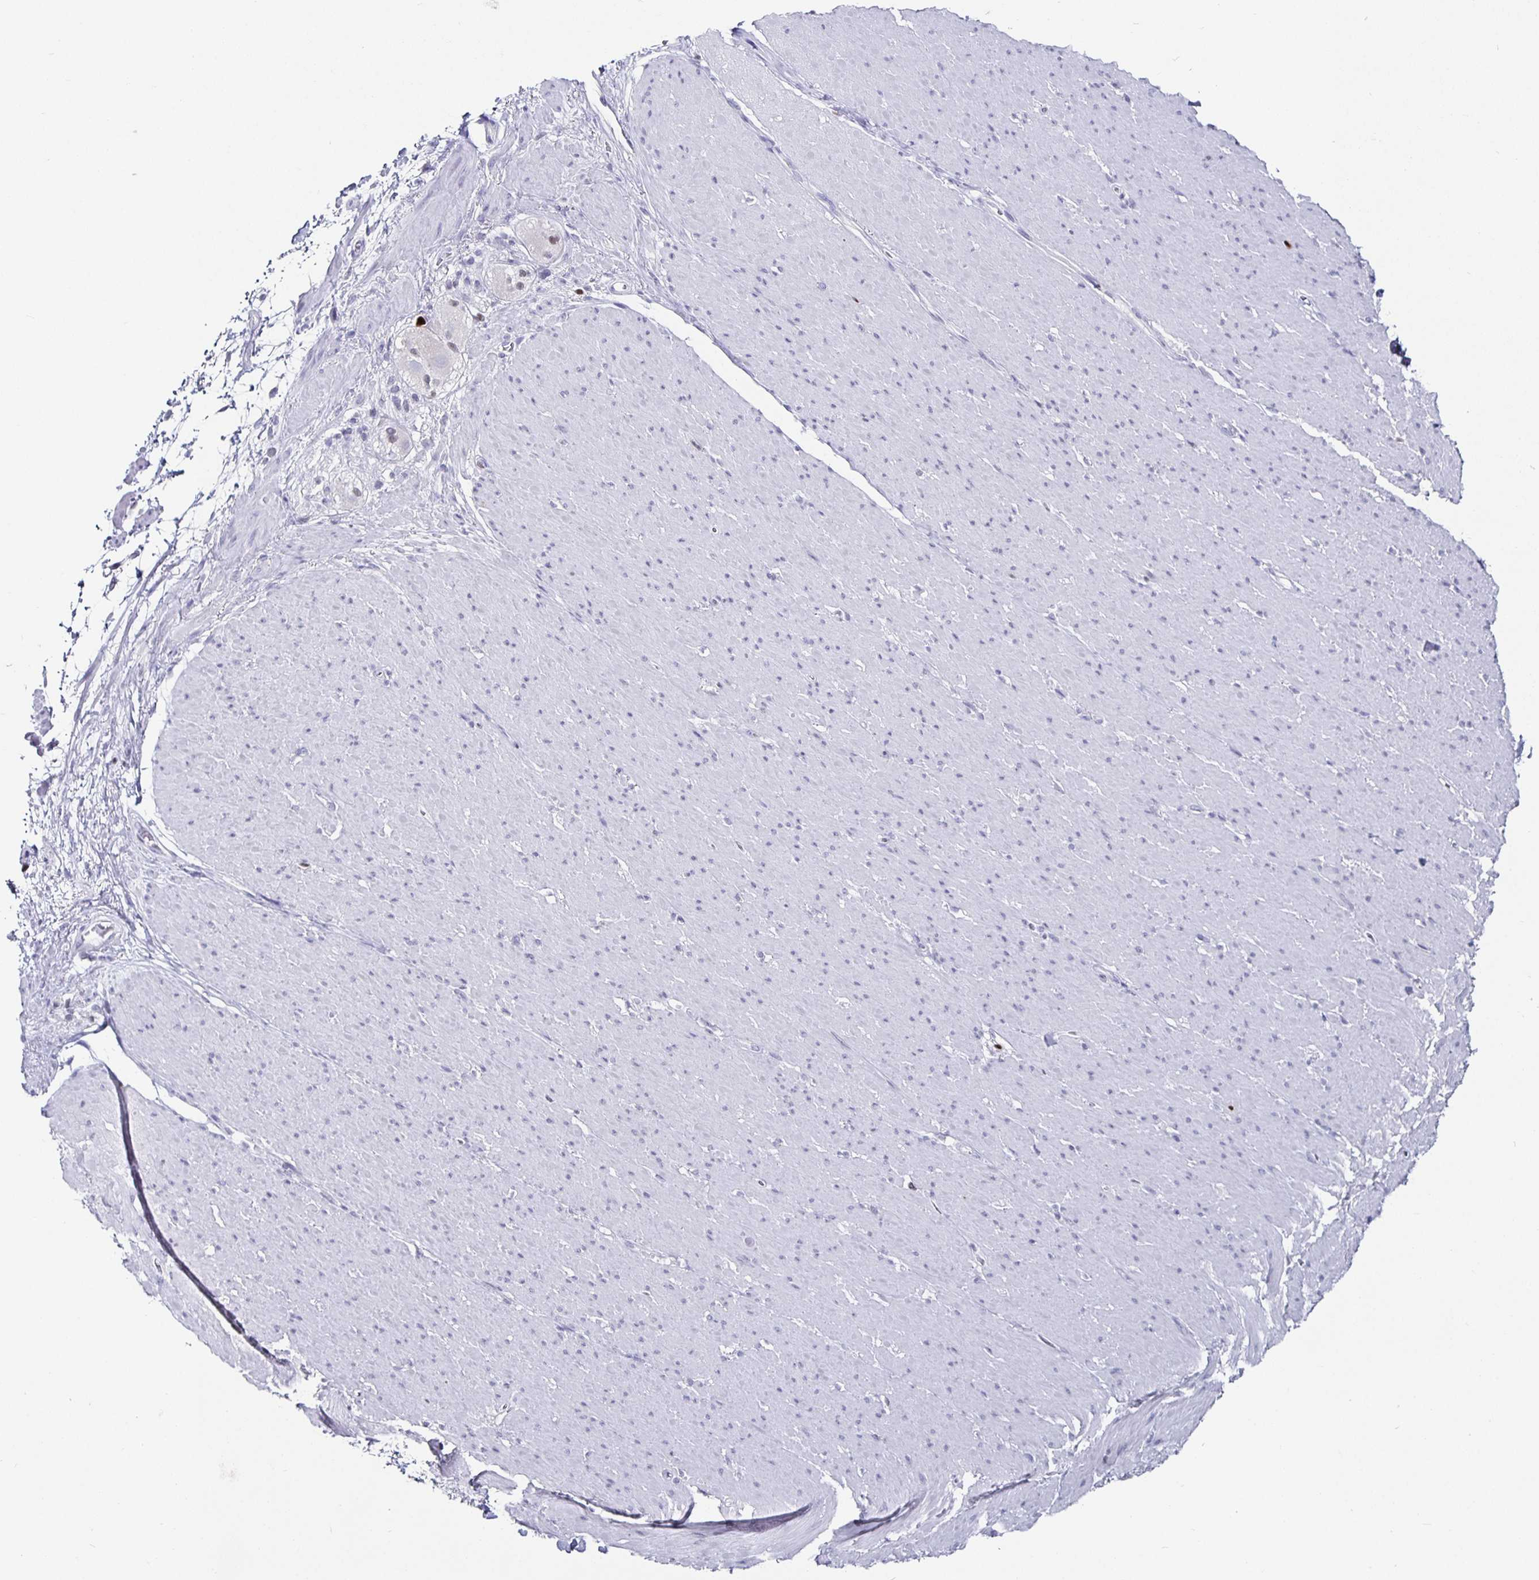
{"staining": {"intensity": "negative", "quantity": "none", "location": "none"}, "tissue": "smooth muscle", "cell_type": "Smooth muscle cells", "image_type": "normal", "snomed": [{"axis": "morphology", "description": "Normal tissue, NOS"}, {"axis": "topography", "description": "Smooth muscle"}, {"axis": "topography", "description": "Rectum"}], "caption": "Immunohistochemical staining of unremarkable smooth muscle reveals no significant staining in smooth muscle cells. The staining is performed using DAB brown chromogen with nuclei counter-stained in using hematoxylin.", "gene": "RUNX2", "patient": {"sex": "male", "age": 53}}